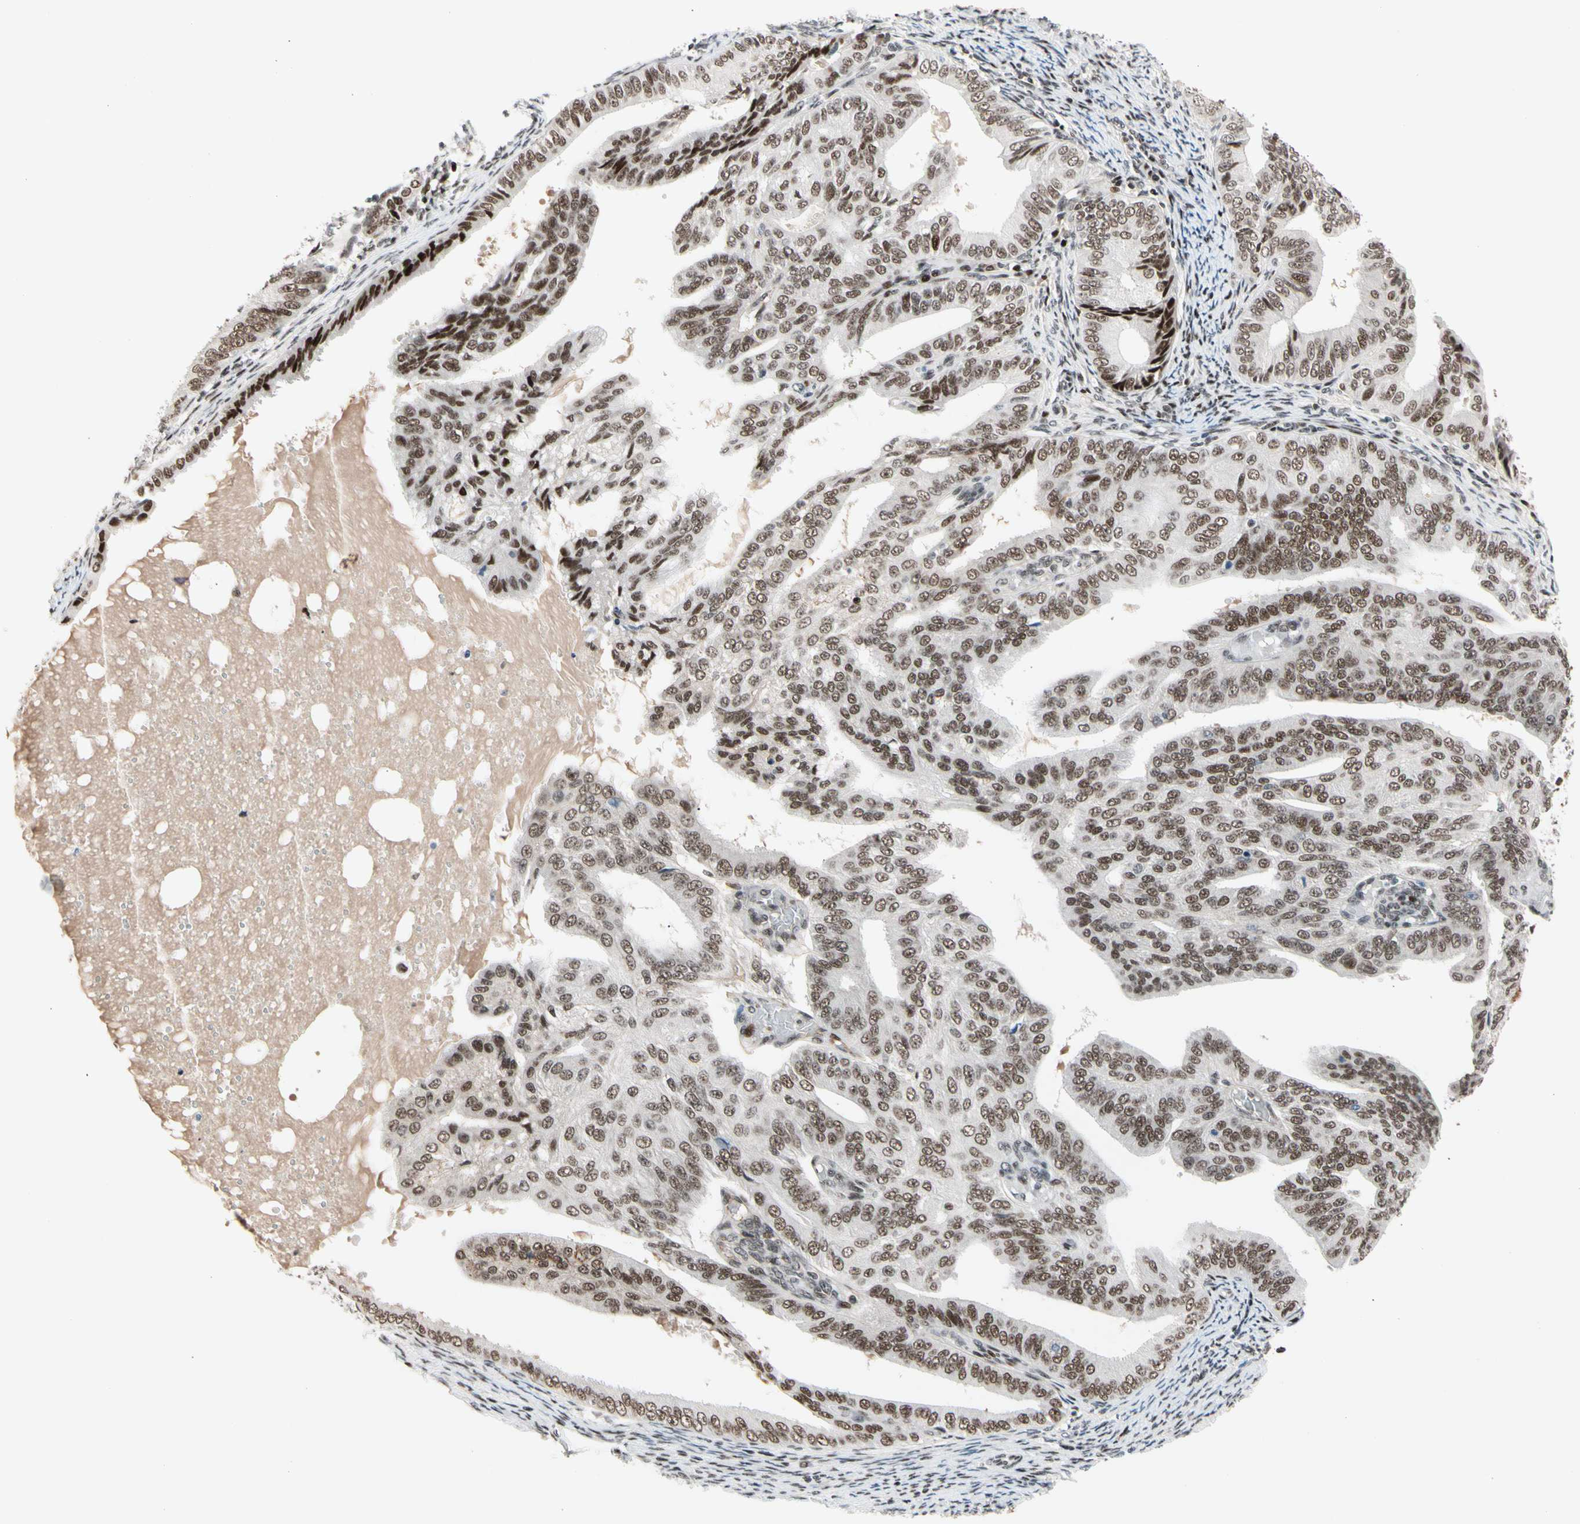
{"staining": {"intensity": "moderate", "quantity": "25%-75%", "location": "nuclear"}, "tissue": "endometrial cancer", "cell_type": "Tumor cells", "image_type": "cancer", "snomed": [{"axis": "morphology", "description": "Adenocarcinoma, NOS"}, {"axis": "topography", "description": "Endometrium"}], "caption": "Approximately 25%-75% of tumor cells in human endometrial cancer (adenocarcinoma) demonstrate moderate nuclear protein positivity as visualized by brown immunohistochemical staining.", "gene": "FOXO3", "patient": {"sex": "female", "age": 58}}